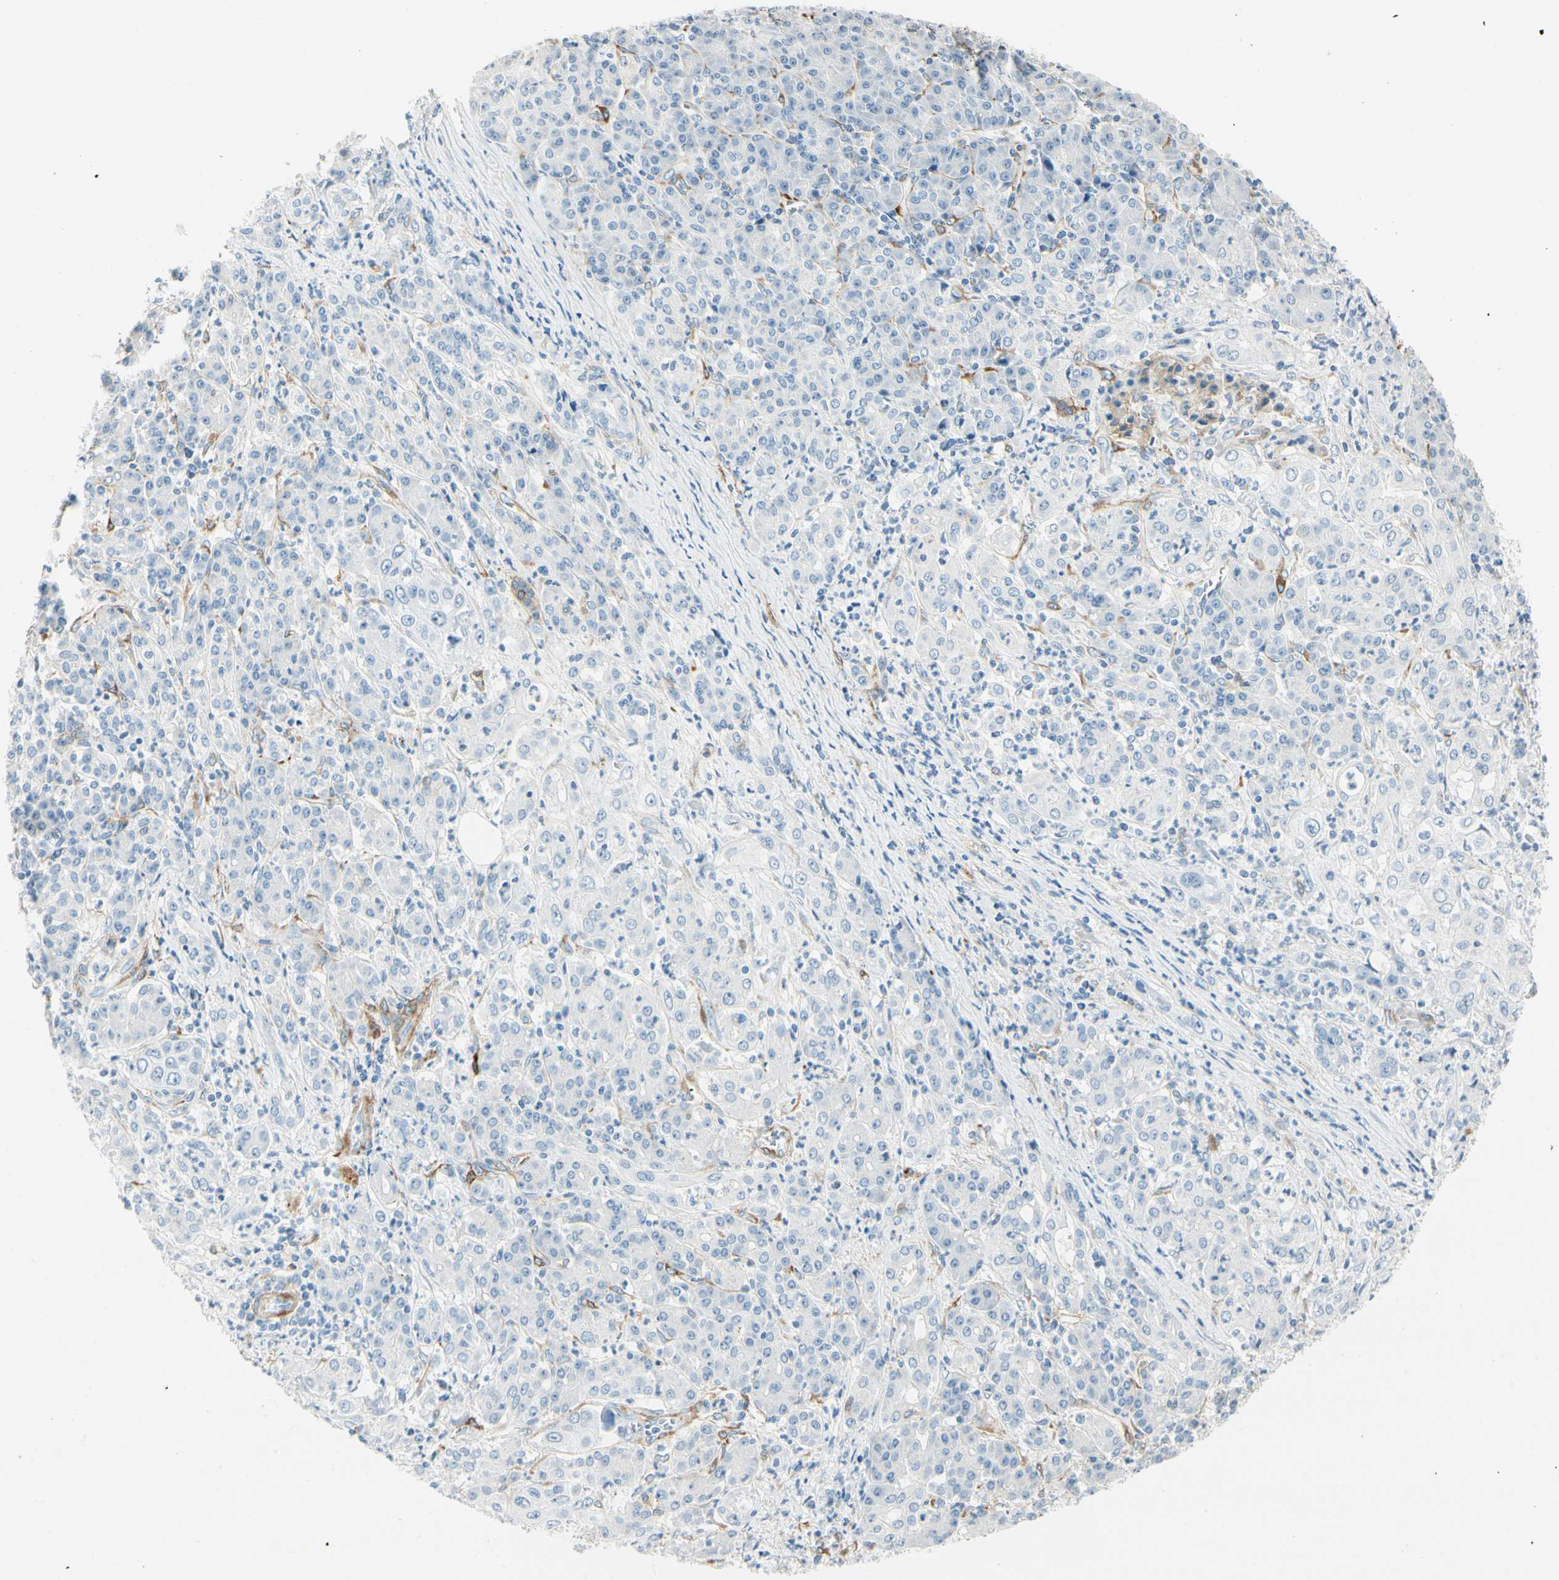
{"staining": {"intensity": "negative", "quantity": "none", "location": "none"}, "tissue": "pancreatic cancer", "cell_type": "Tumor cells", "image_type": "cancer", "snomed": [{"axis": "morphology", "description": "Adenocarcinoma, NOS"}, {"axis": "topography", "description": "Pancreas"}], "caption": "Micrograph shows no protein positivity in tumor cells of pancreatic cancer (adenocarcinoma) tissue.", "gene": "AMPH", "patient": {"sex": "male", "age": 70}}